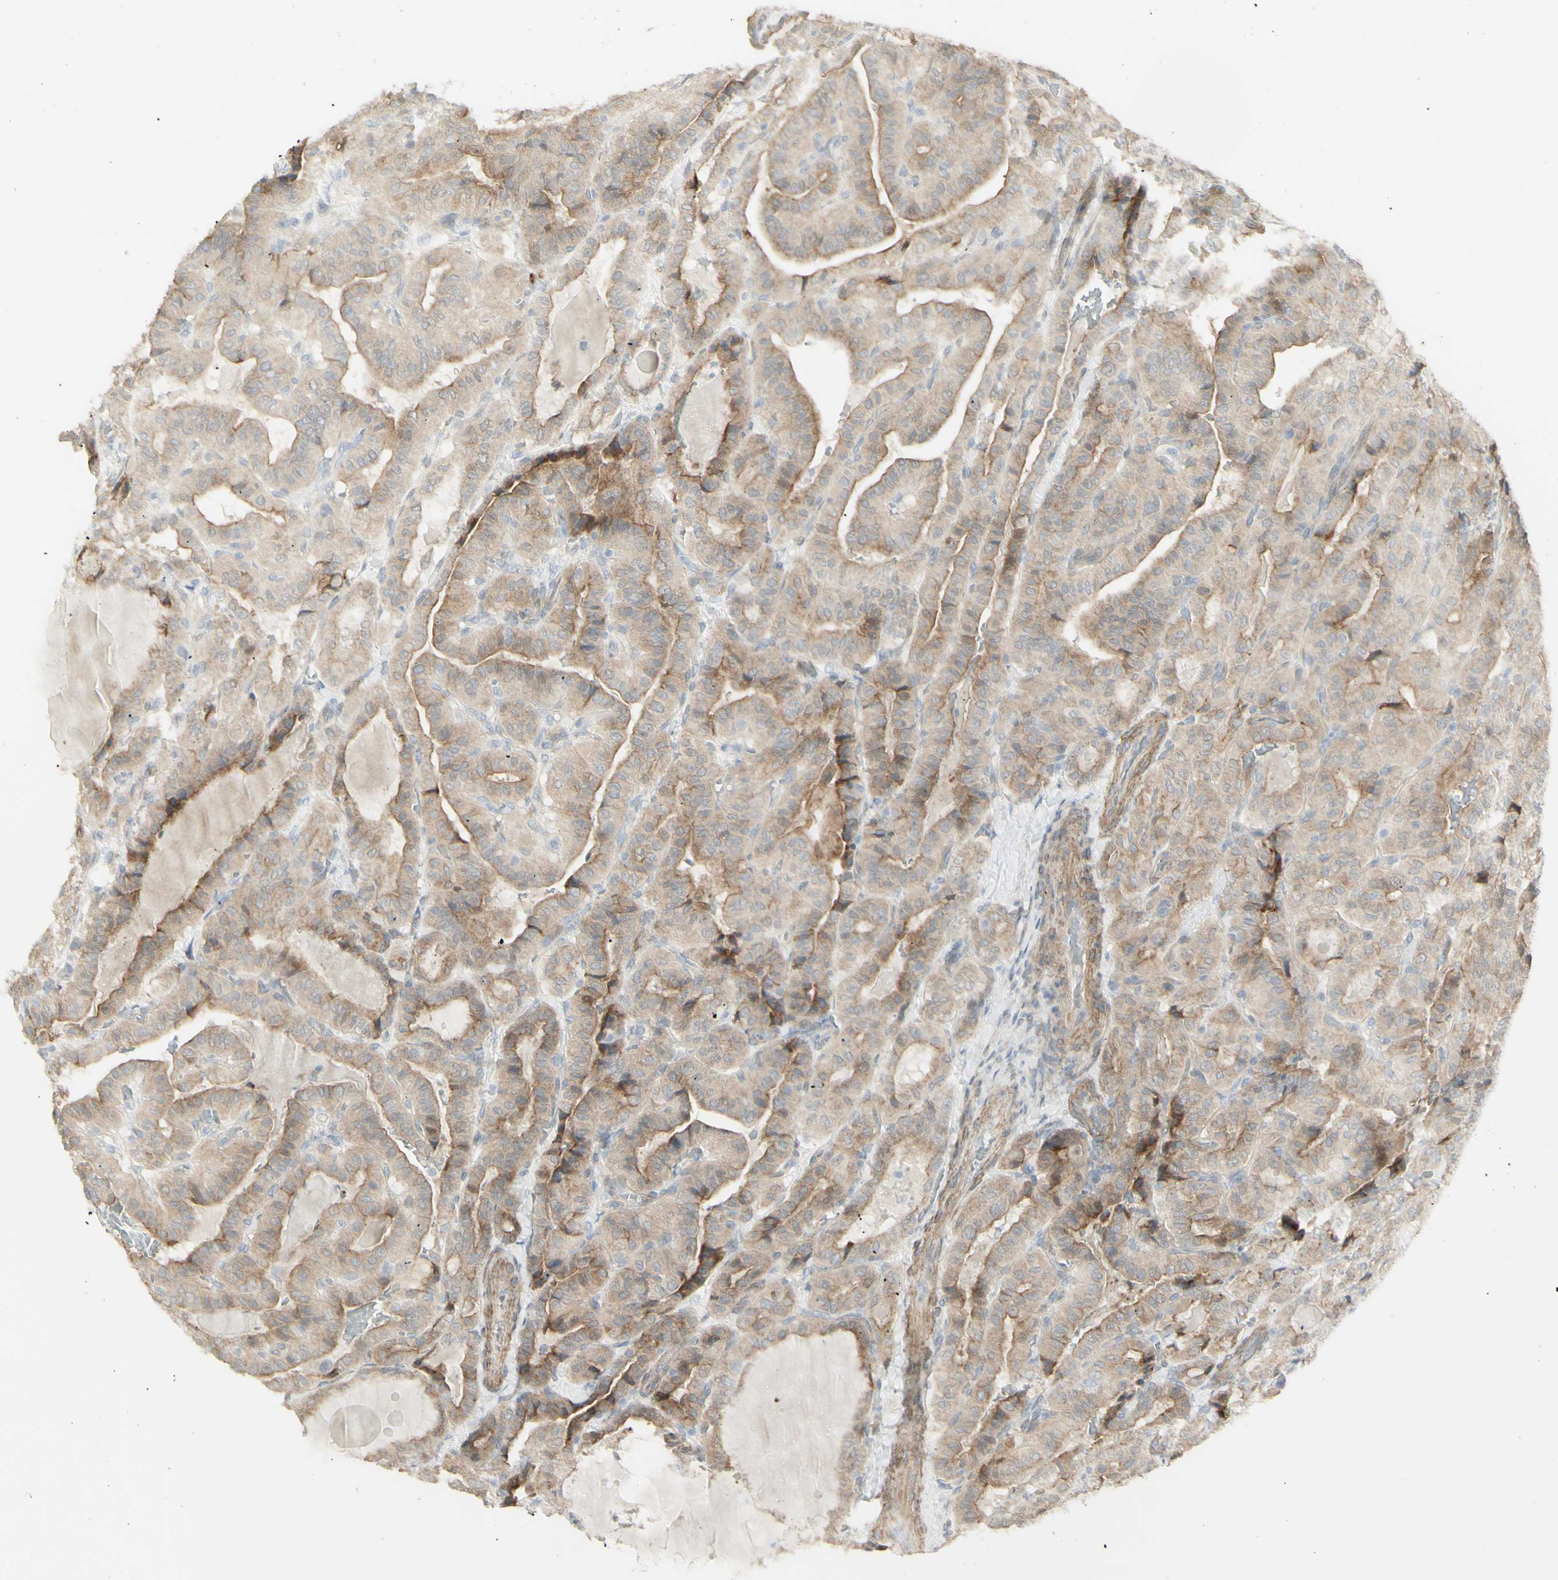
{"staining": {"intensity": "moderate", "quantity": ">75%", "location": "cytoplasmic/membranous"}, "tissue": "thyroid cancer", "cell_type": "Tumor cells", "image_type": "cancer", "snomed": [{"axis": "morphology", "description": "Papillary adenocarcinoma, NOS"}, {"axis": "topography", "description": "Thyroid gland"}], "caption": "An image showing moderate cytoplasmic/membranous positivity in about >75% of tumor cells in thyroid cancer, as visualized by brown immunohistochemical staining.", "gene": "NDST4", "patient": {"sex": "male", "age": 77}}